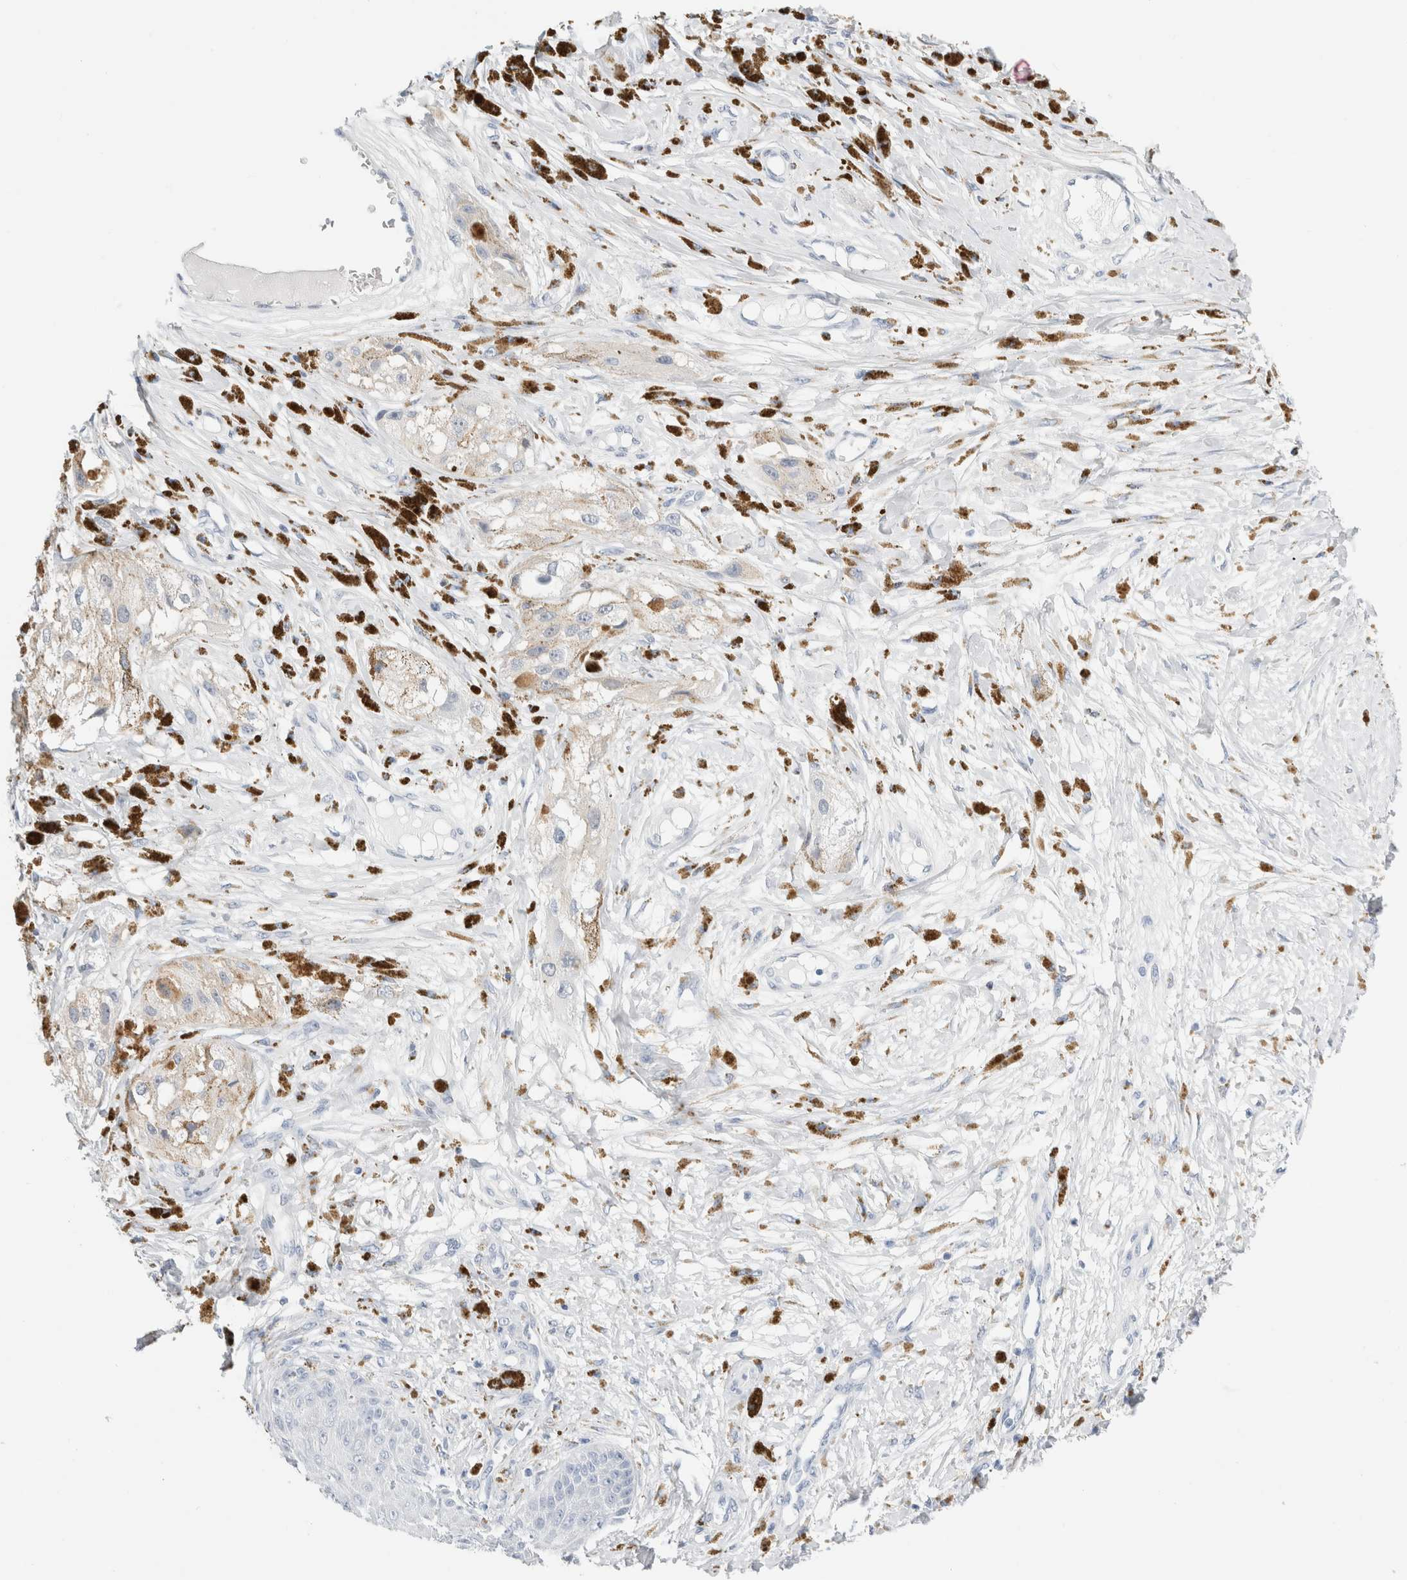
{"staining": {"intensity": "weak", "quantity": "25%-75%", "location": "cytoplasmic/membranous"}, "tissue": "melanoma", "cell_type": "Tumor cells", "image_type": "cancer", "snomed": [{"axis": "morphology", "description": "Malignant melanoma, NOS"}, {"axis": "topography", "description": "Skin"}], "caption": "IHC (DAB) staining of human malignant melanoma demonstrates weak cytoplasmic/membranous protein expression in about 25%-75% of tumor cells.", "gene": "ADAM30", "patient": {"sex": "male", "age": 88}}